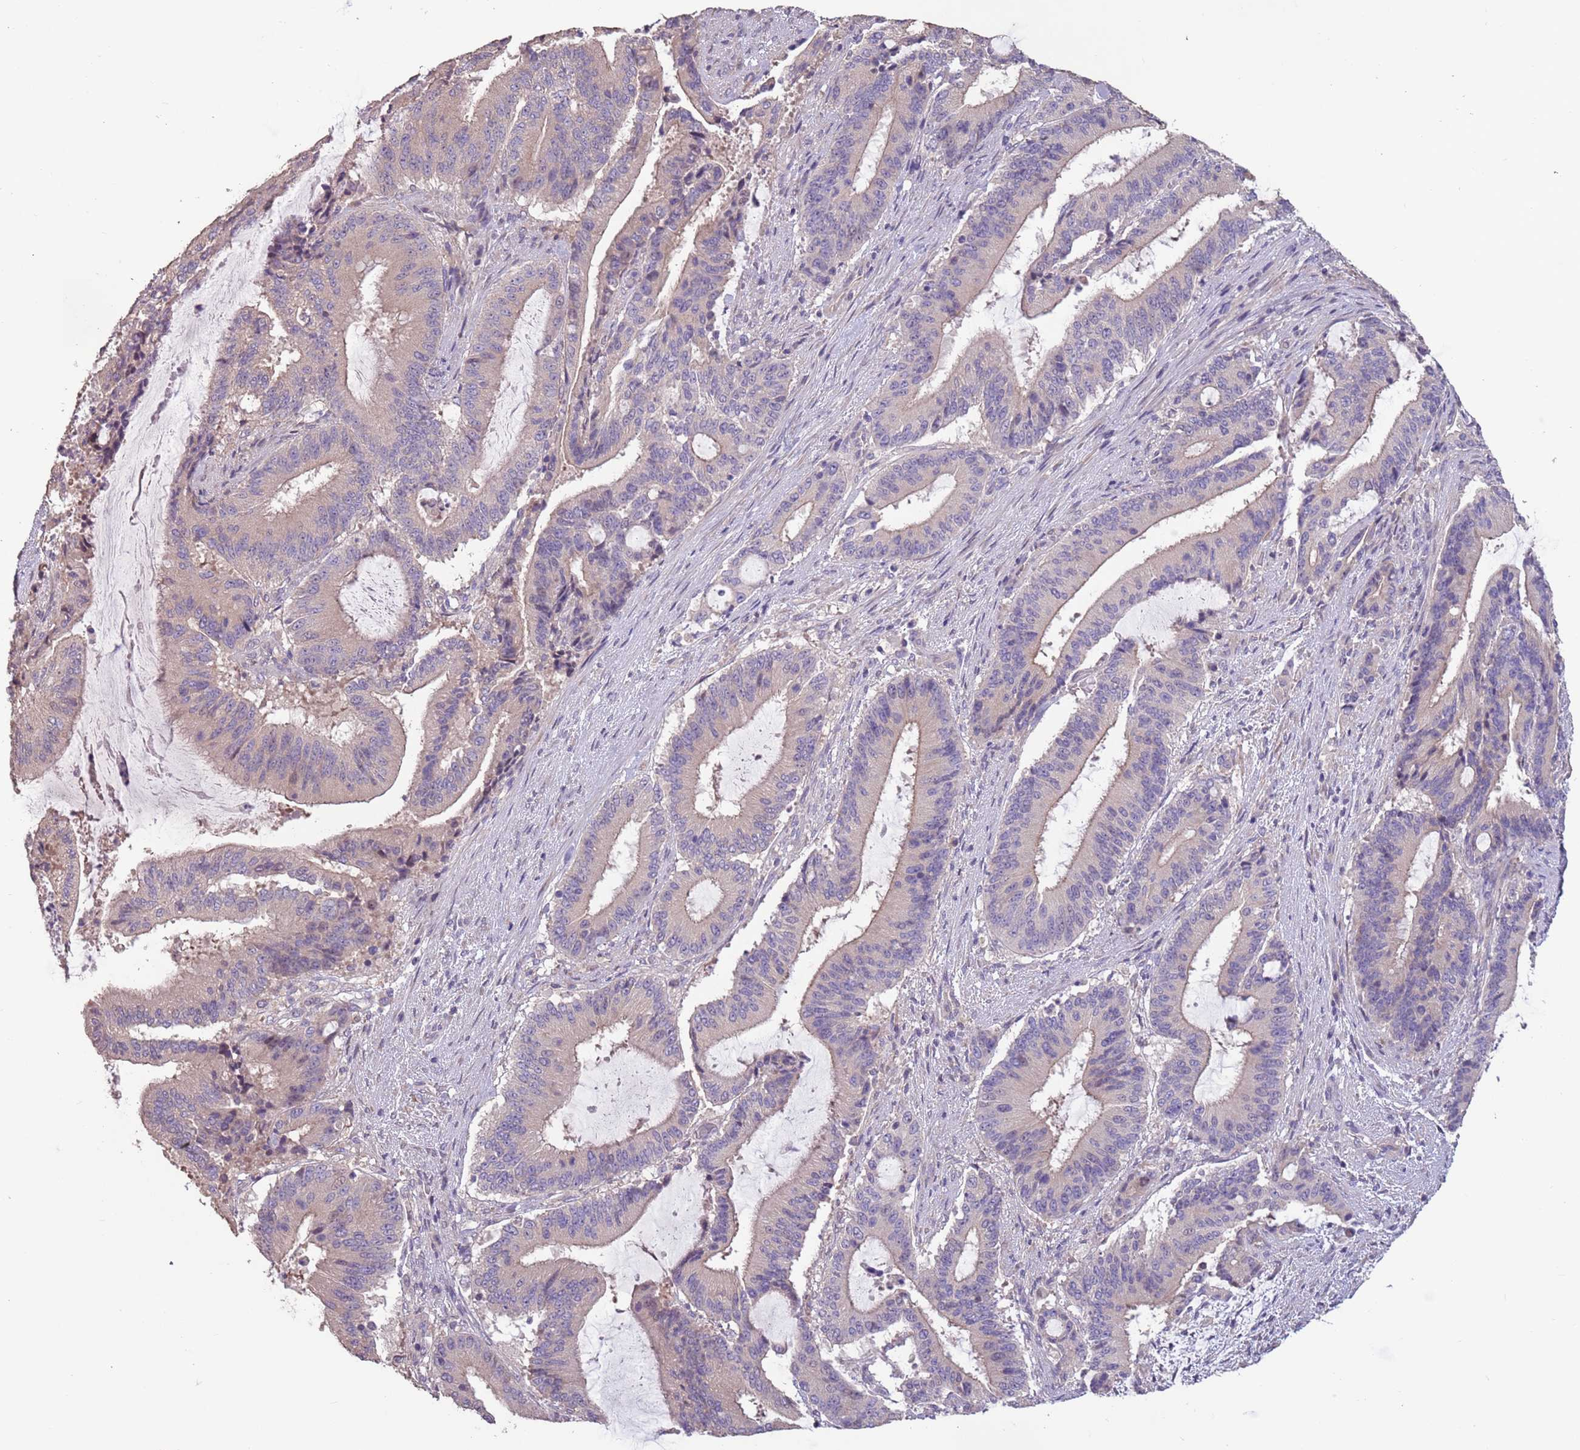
{"staining": {"intensity": "weak", "quantity": "<25%", "location": "cytoplasmic/membranous"}, "tissue": "liver cancer", "cell_type": "Tumor cells", "image_type": "cancer", "snomed": [{"axis": "morphology", "description": "Normal tissue, NOS"}, {"axis": "morphology", "description": "Cholangiocarcinoma"}, {"axis": "topography", "description": "Liver"}, {"axis": "topography", "description": "Peripheral nerve tissue"}], "caption": "Immunohistochemical staining of cholangiocarcinoma (liver) exhibits no significant positivity in tumor cells.", "gene": "MBD3L1", "patient": {"sex": "female", "age": 73}}